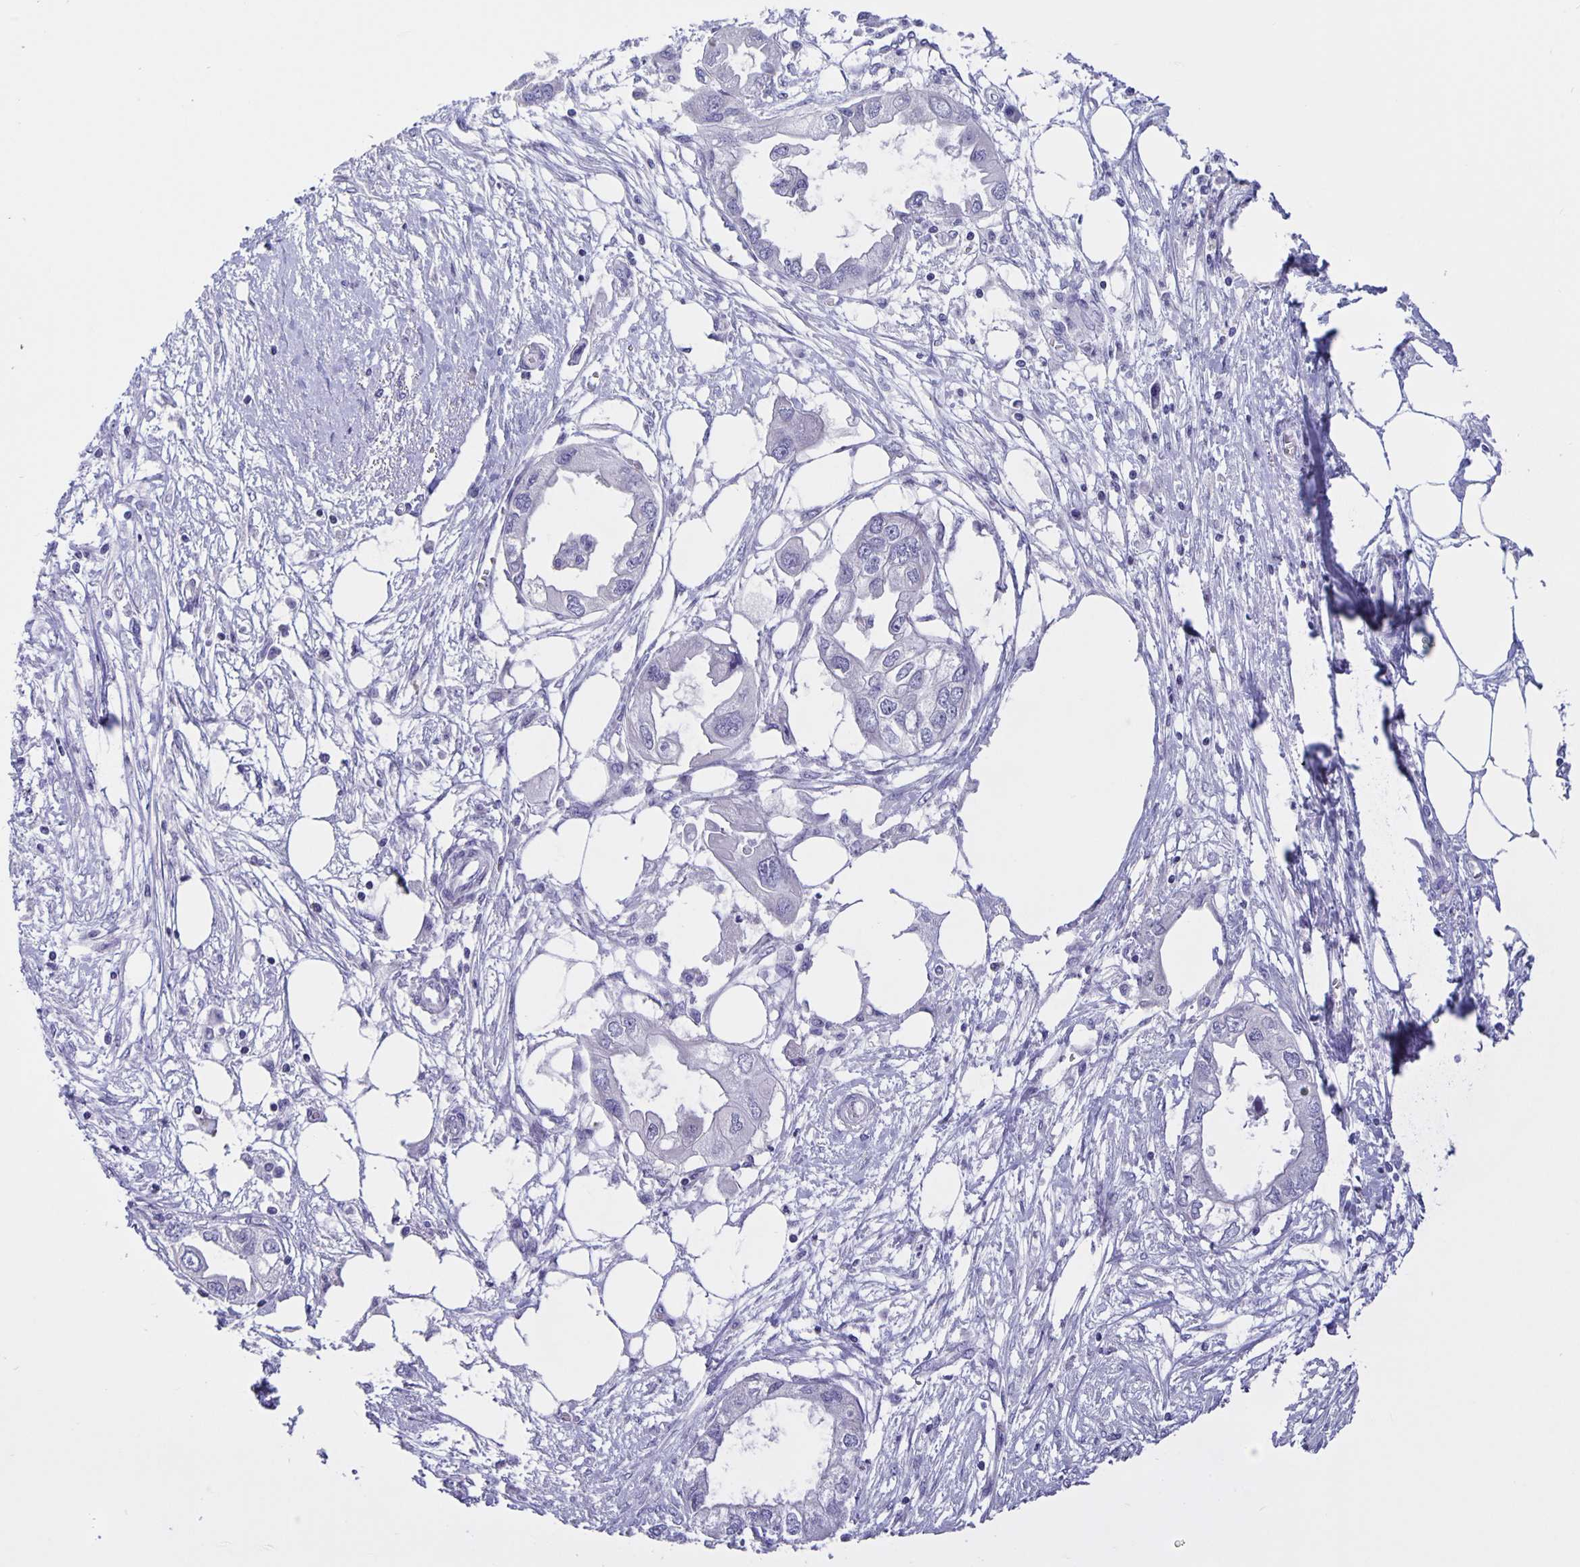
{"staining": {"intensity": "negative", "quantity": "none", "location": "none"}, "tissue": "endometrial cancer", "cell_type": "Tumor cells", "image_type": "cancer", "snomed": [{"axis": "morphology", "description": "Adenocarcinoma, NOS"}, {"axis": "morphology", "description": "Adenocarcinoma, metastatic, NOS"}, {"axis": "topography", "description": "Adipose tissue"}, {"axis": "topography", "description": "Endometrium"}], "caption": "Tumor cells are negative for brown protein staining in endometrial cancer.", "gene": "ERMN", "patient": {"sex": "female", "age": 67}}